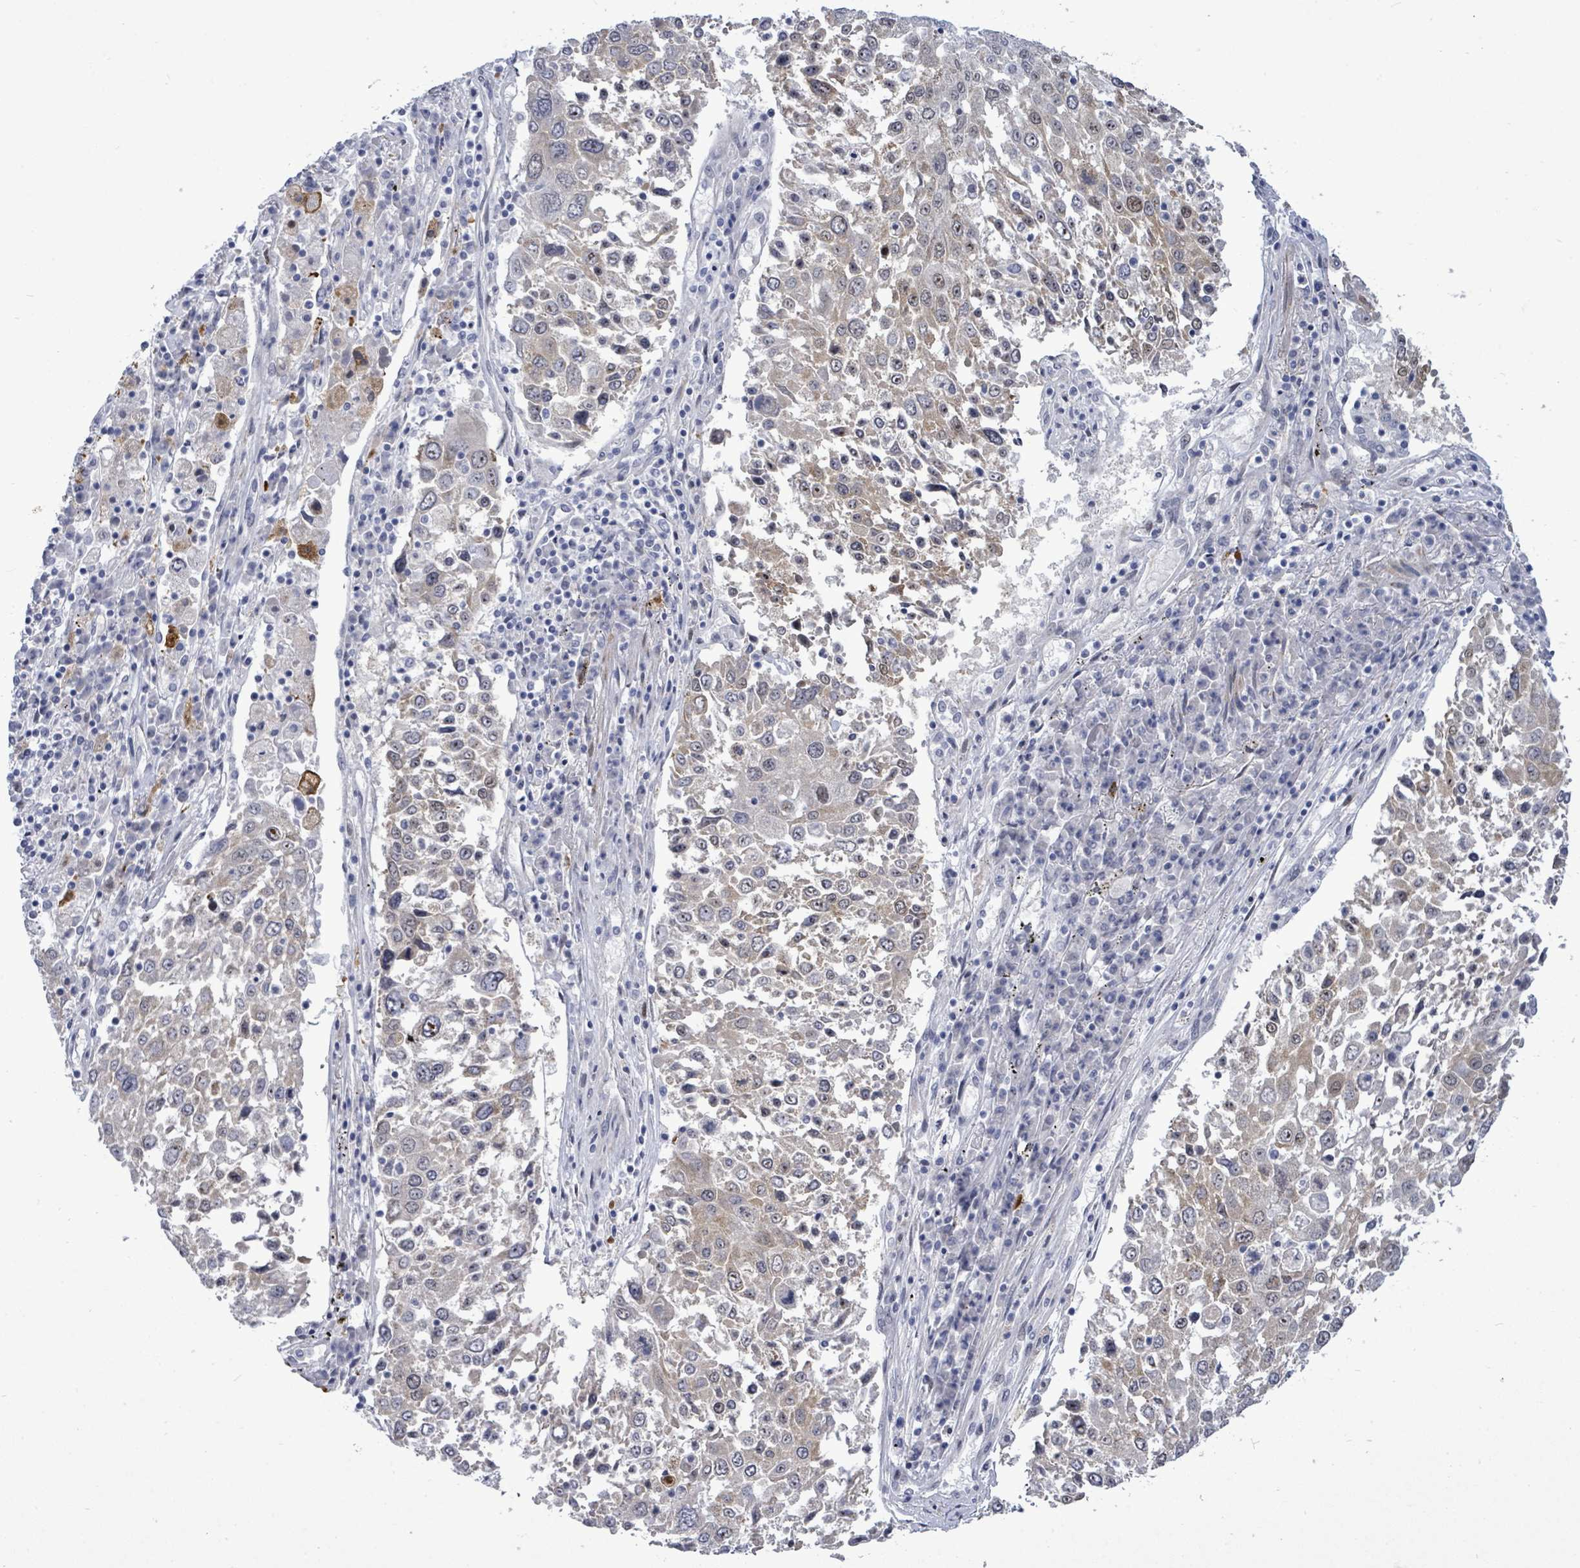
{"staining": {"intensity": "negative", "quantity": "none", "location": "none"}, "tissue": "lung cancer", "cell_type": "Tumor cells", "image_type": "cancer", "snomed": [{"axis": "morphology", "description": "Squamous cell carcinoma, NOS"}, {"axis": "topography", "description": "Lung"}], "caption": "A photomicrograph of human squamous cell carcinoma (lung) is negative for staining in tumor cells. (Stains: DAB (3,3'-diaminobenzidine) immunohistochemistry (IHC) with hematoxylin counter stain, Microscopy: brightfield microscopy at high magnification).", "gene": "CT45A5", "patient": {"sex": "male", "age": 65}}